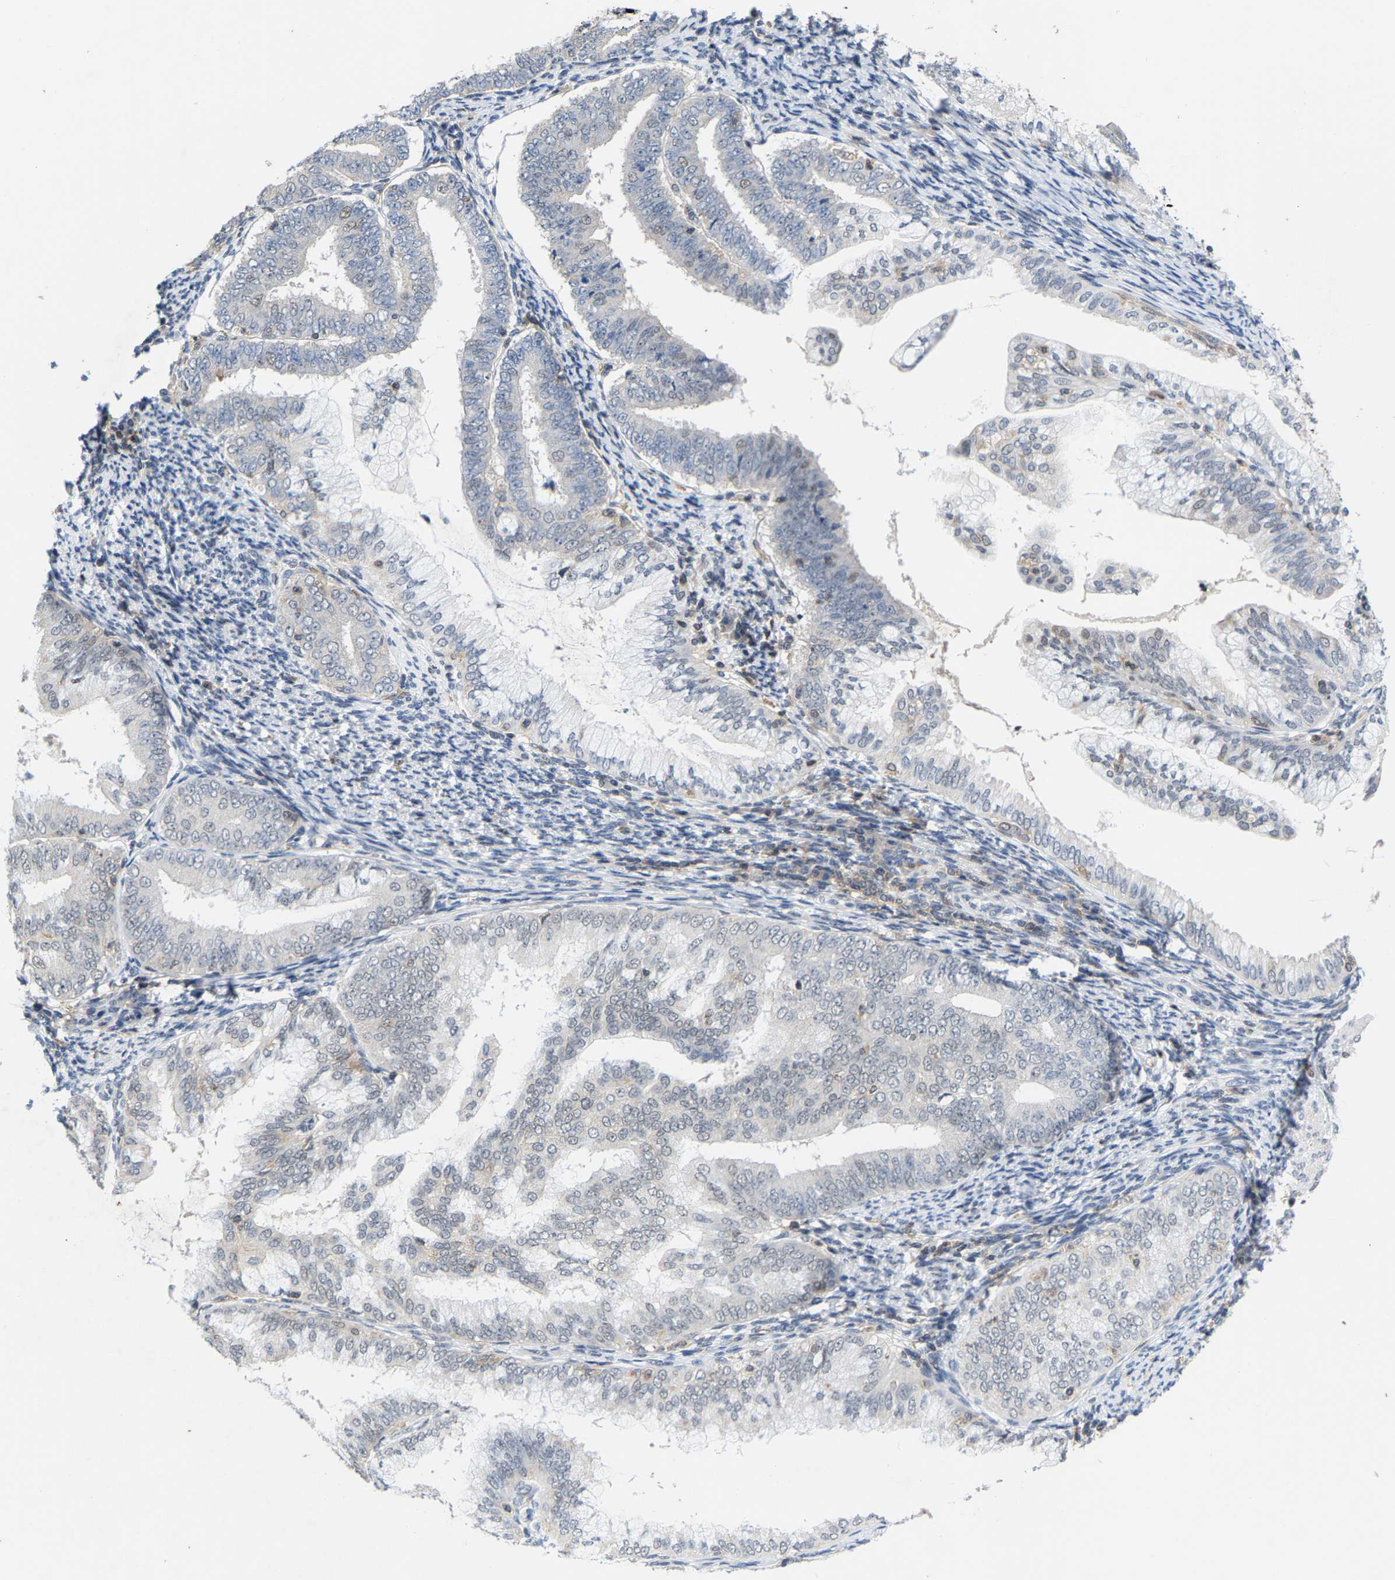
{"staining": {"intensity": "negative", "quantity": "none", "location": "none"}, "tissue": "endometrial cancer", "cell_type": "Tumor cells", "image_type": "cancer", "snomed": [{"axis": "morphology", "description": "Adenocarcinoma, NOS"}, {"axis": "topography", "description": "Endometrium"}], "caption": "Immunohistochemical staining of human endometrial cancer (adenocarcinoma) reveals no significant positivity in tumor cells.", "gene": "FGD3", "patient": {"sex": "female", "age": 63}}